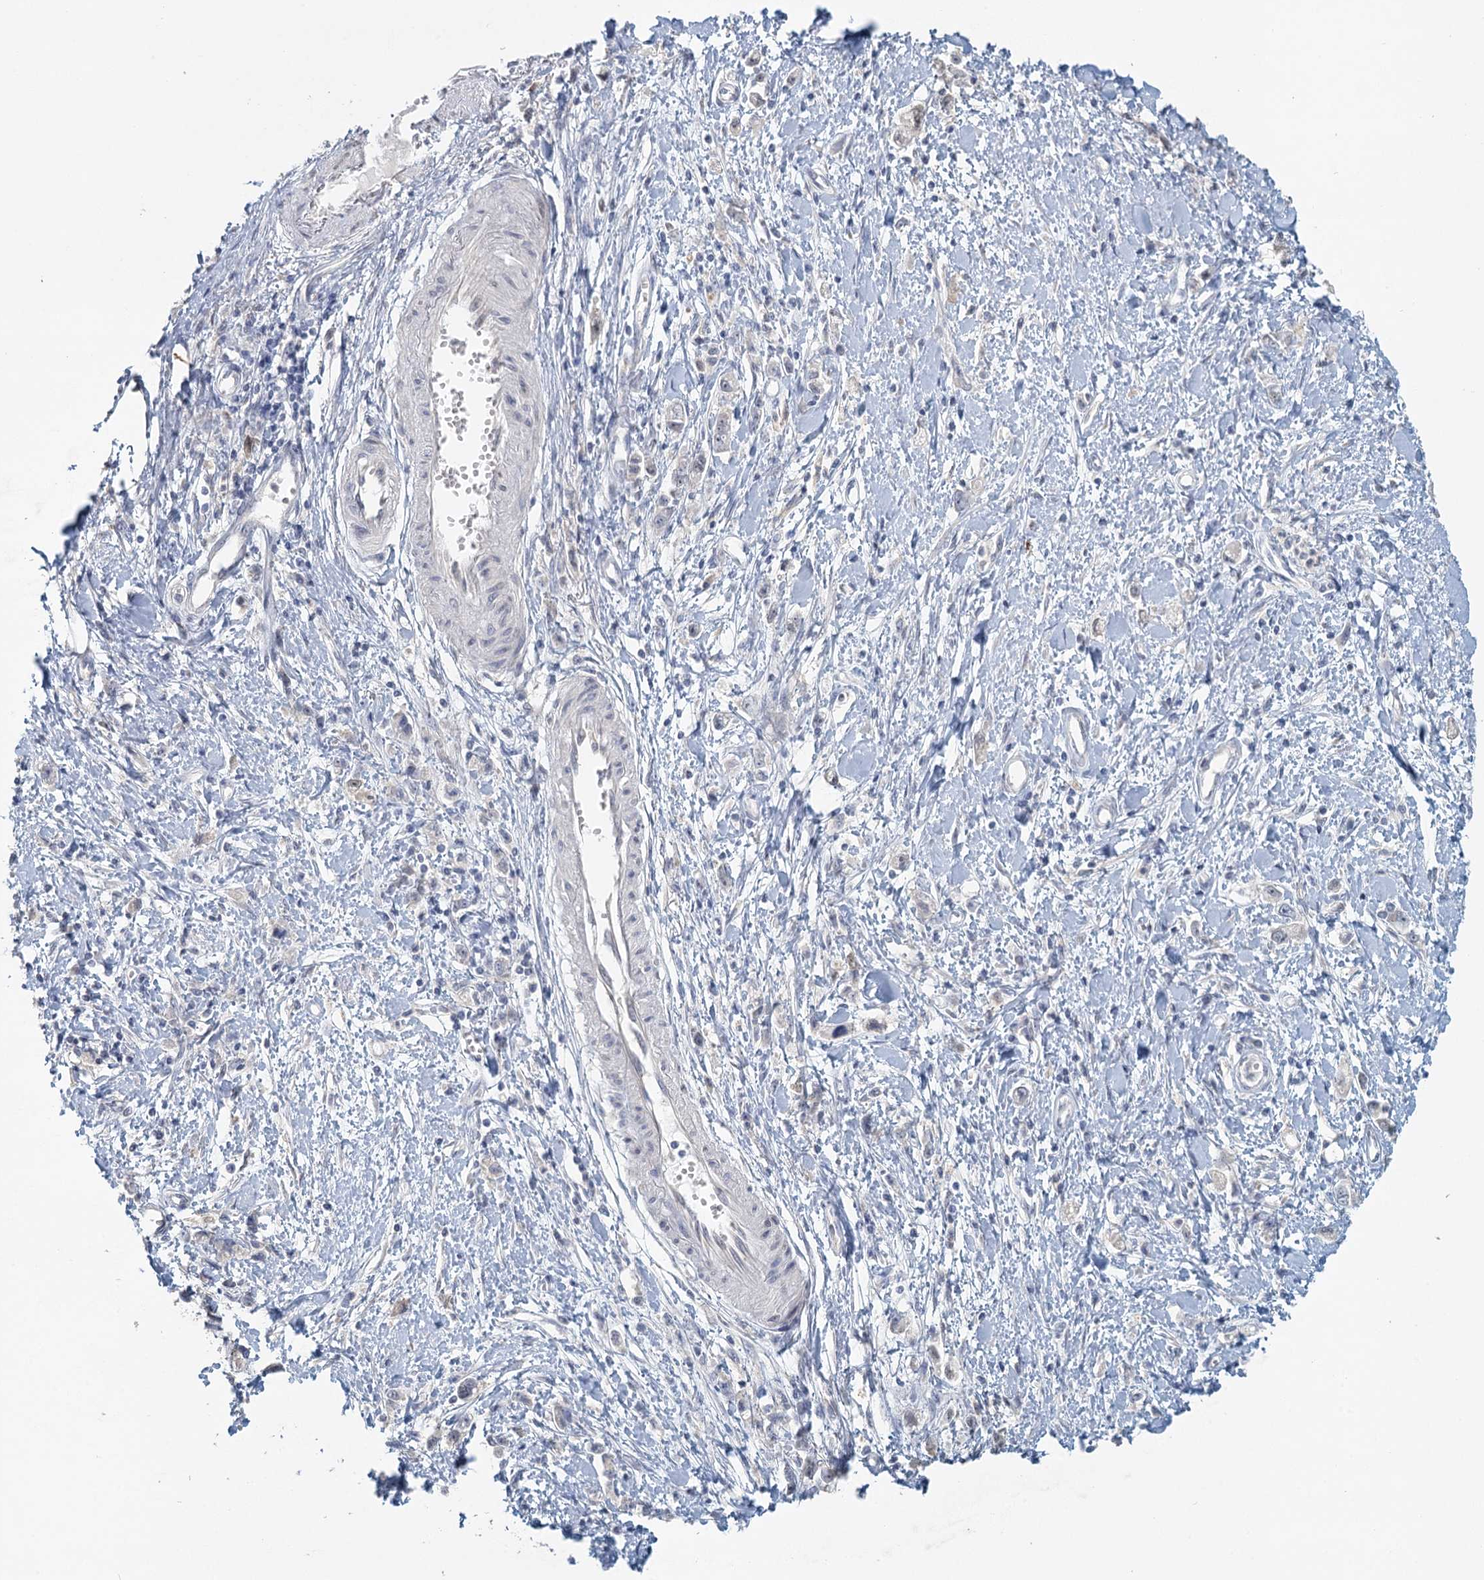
{"staining": {"intensity": "negative", "quantity": "none", "location": "none"}, "tissue": "stomach cancer", "cell_type": "Tumor cells", "image_type": "cancer", "snomed": [{"axis": "morphology", "description": "Adenocarcinoma, NOS"}, {"axis": "topography", "description": "Stomach"}], "caption": "Immunohistochemical staining of stomach adenocarcinoma shows no significant expression in tumor cells. The staining was performed using DAB (3,3'-diaminobenzidine) to visualize the protein expression in brown, while the nuclei were stained in blue with hematoxylin (Magnification: 20x).", "gene": "MYO7B", "patient": {"sex": "female", "age": 76}}